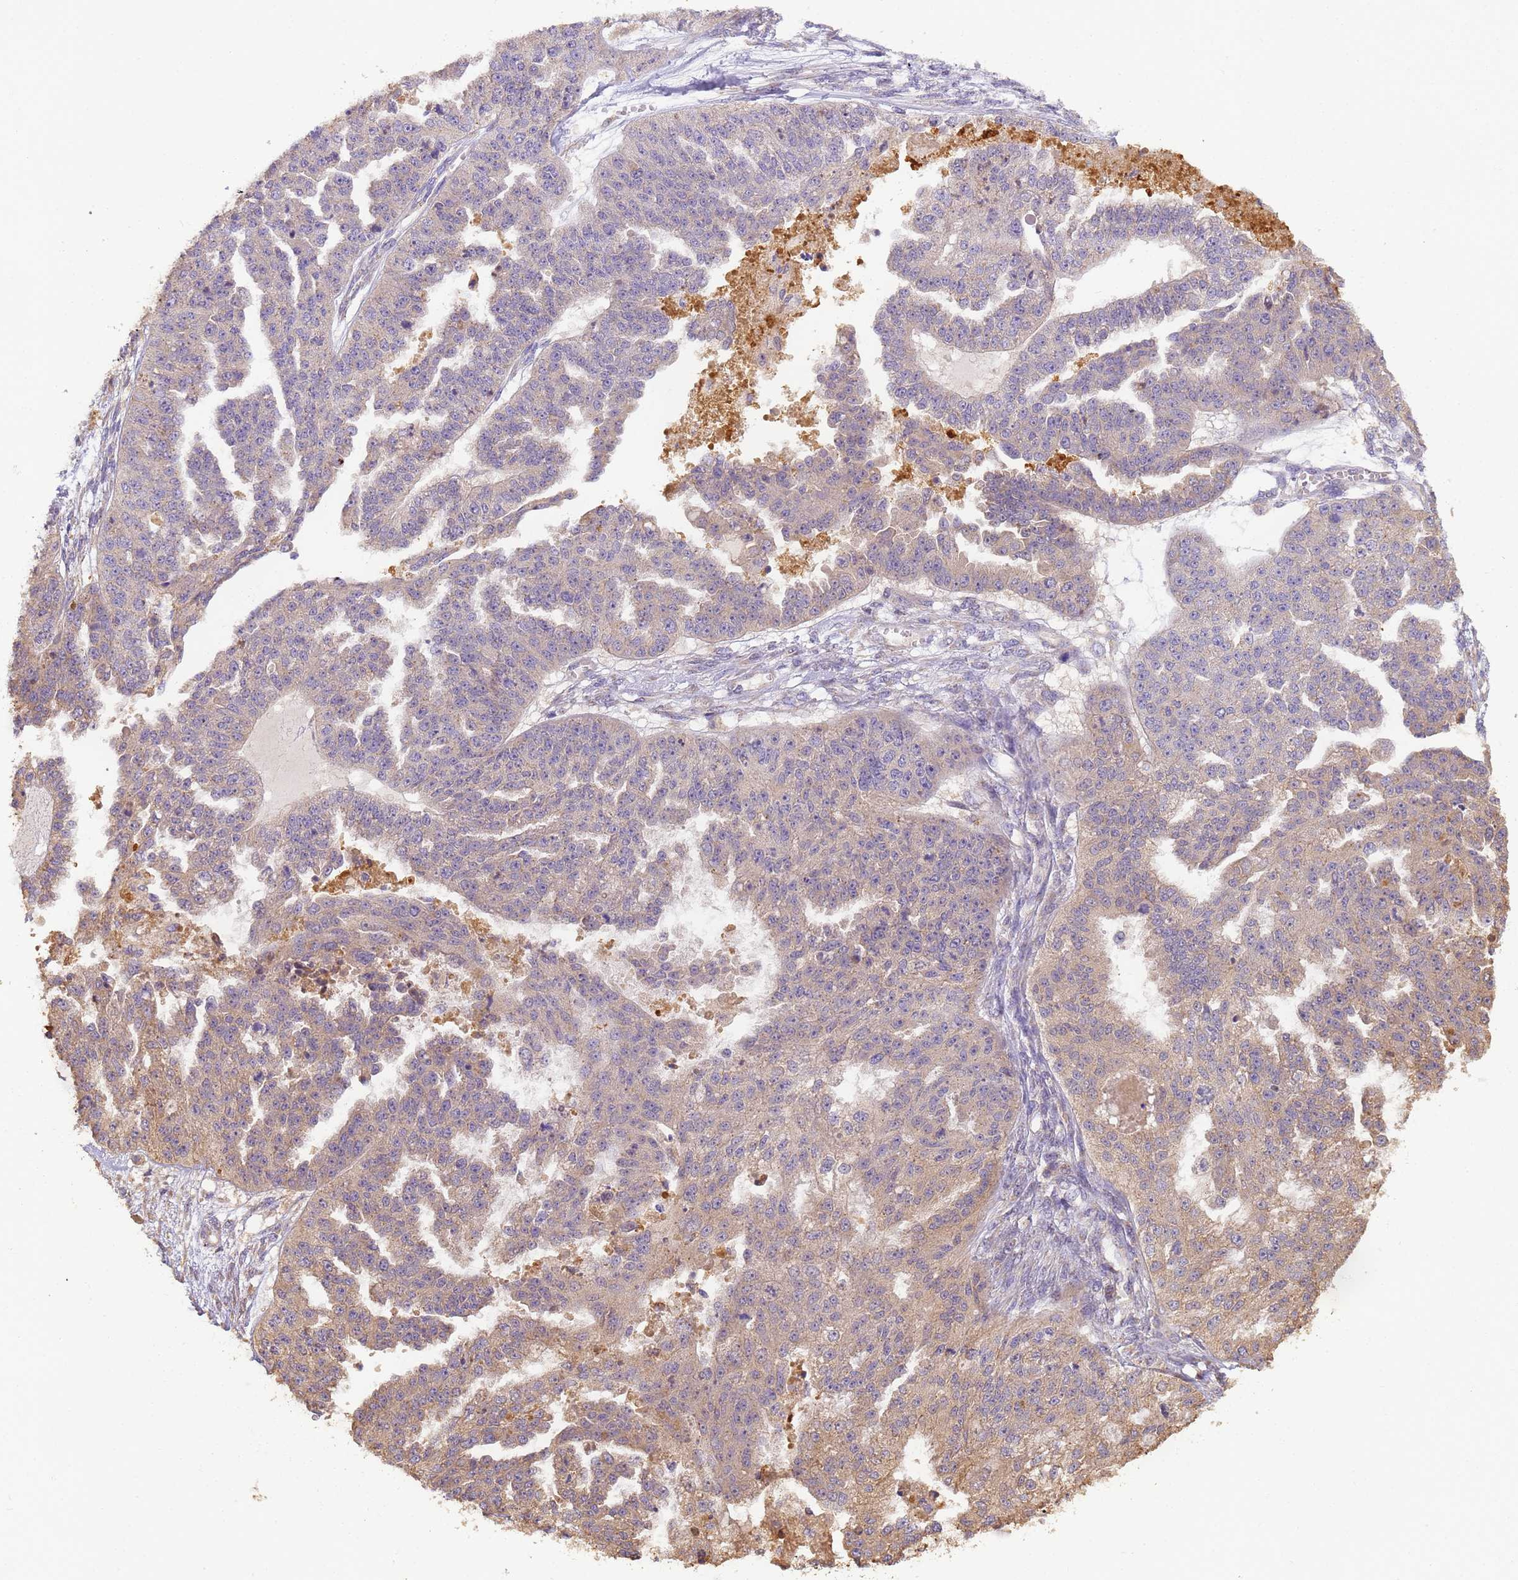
{"staining": {"intensity": "moderate", "quantity": "25%-75%", "location": "cytoplasmic/membranous"}, "tissue": "ovarian cancer", "cell_type": "Tumor cells", "image_type": "cancer", "snomed": [{"axis": "morphology", "description": "Cystadenocarcinoma, serous, NOS"}, {"axis": "topography", "description": "Ovary"}], "caption": "IHC of human ovarian cancer (serous cystadenocarcinoma) exhibits medium levels of moderate cytoplasmic/membranous positivity in about 25%-75% of tumor cells.", "gene": "TIGAR", "patient": {"sex": "female", "age": 58}}